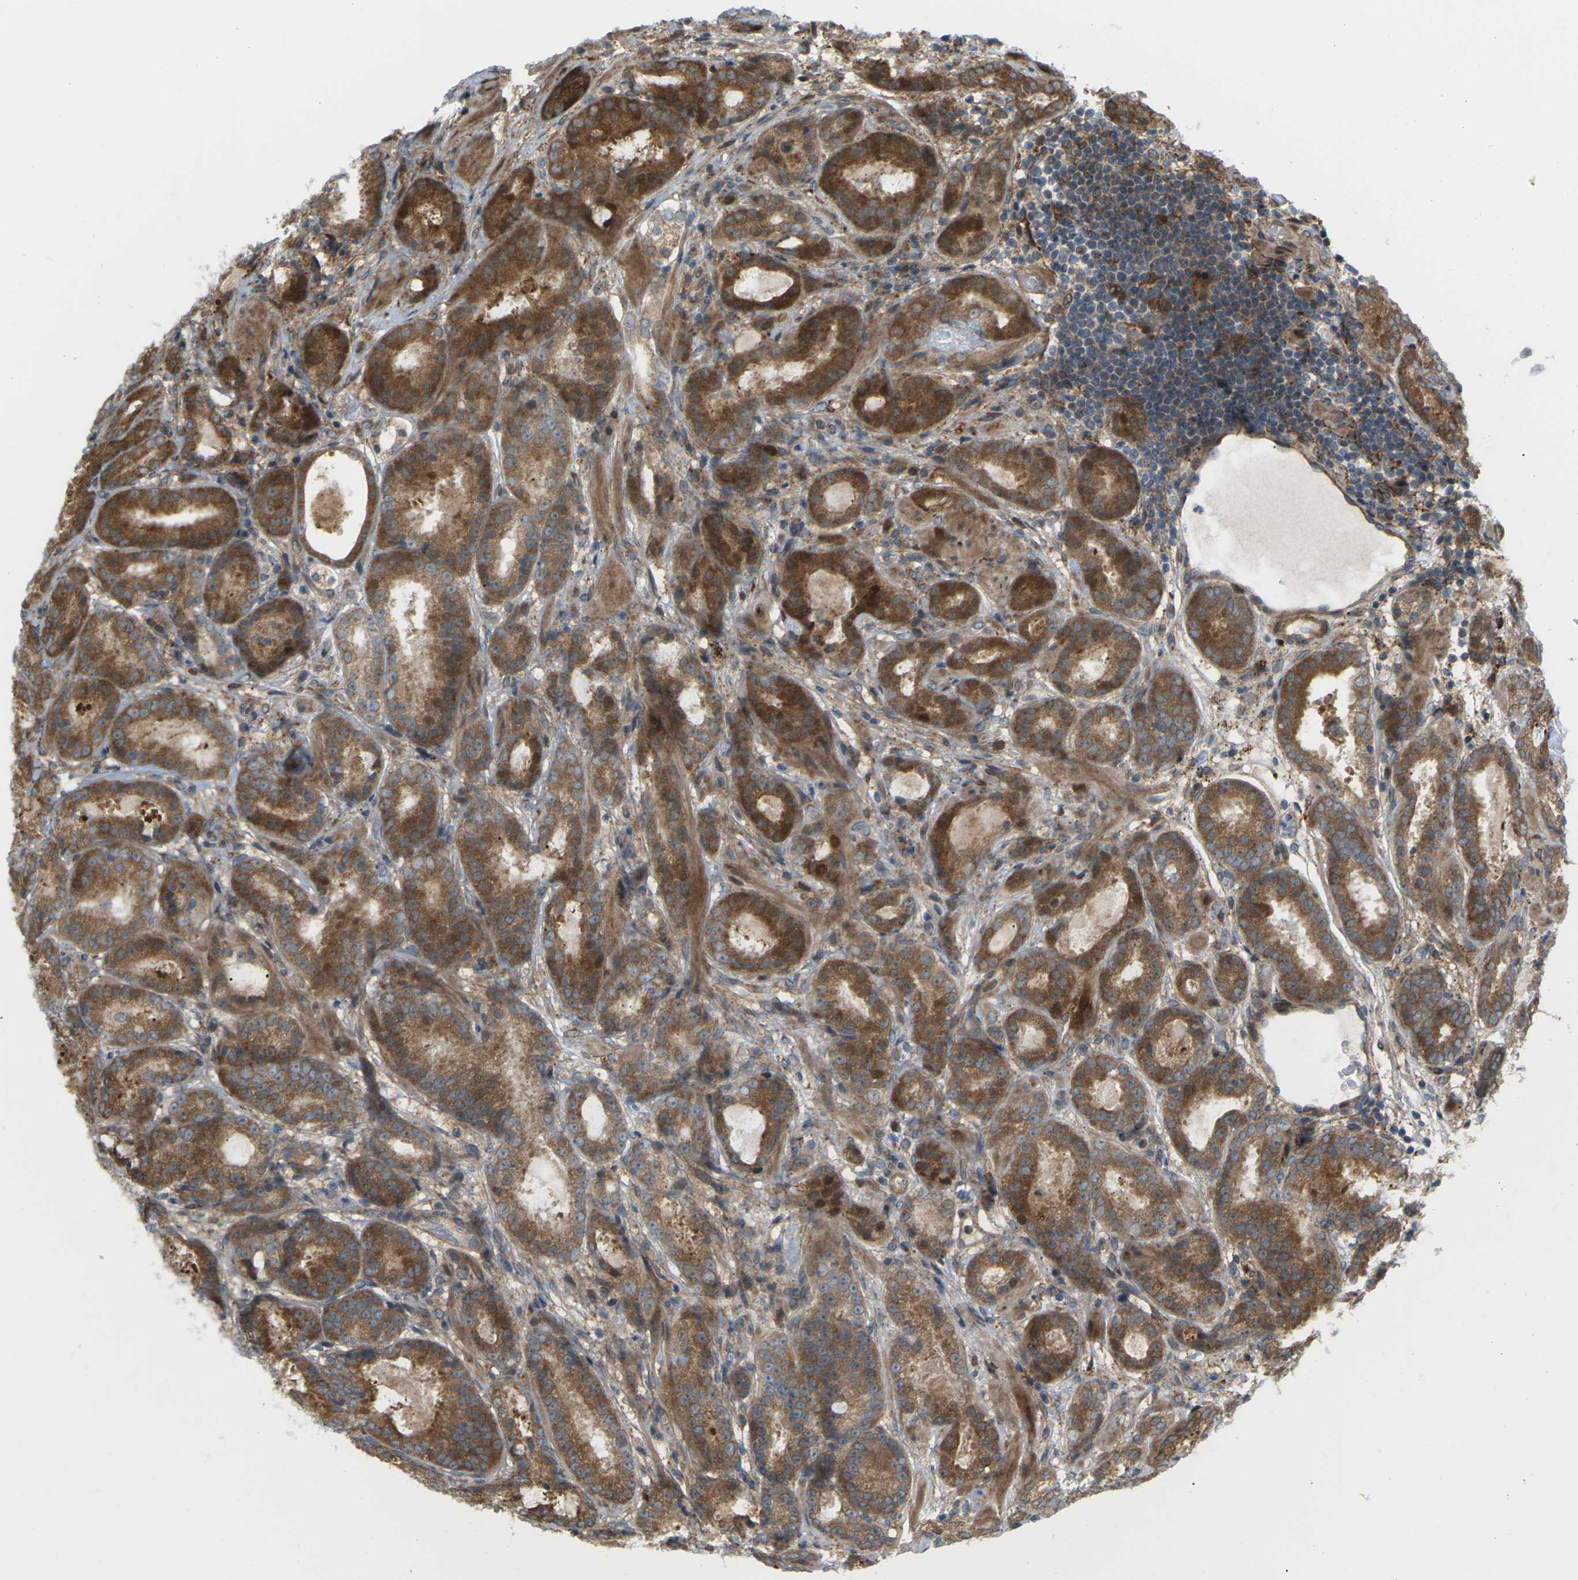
{"staining": {"intensity": "moderate", "quantity": ">75%", "location": "cytoplasmic/membranous"}, "tissue": "prostate cancer", "cell_type": "Tumor cells", "image_type": "cancer", "snomed": [{"axis": "morphology", "description": "Adenocarcinoma, Low grade"}, {"axis": "topography", "description": "Prostate"}], "caption": "A high-resolution histopathology image shows immunohistochemistry staining of prostate adenocarcinoma (low-grade), which shows moderate cytoplasmic/membranous positivity in about >75% of tumor cells. The staining was performed using DAB to visualize the protein expression in brown, while the nuclei were stained in blue with hematoxylin (Magnification: 20x).", "gene": "ROBO1", "patient": {"sex": "male", "age": 69}}